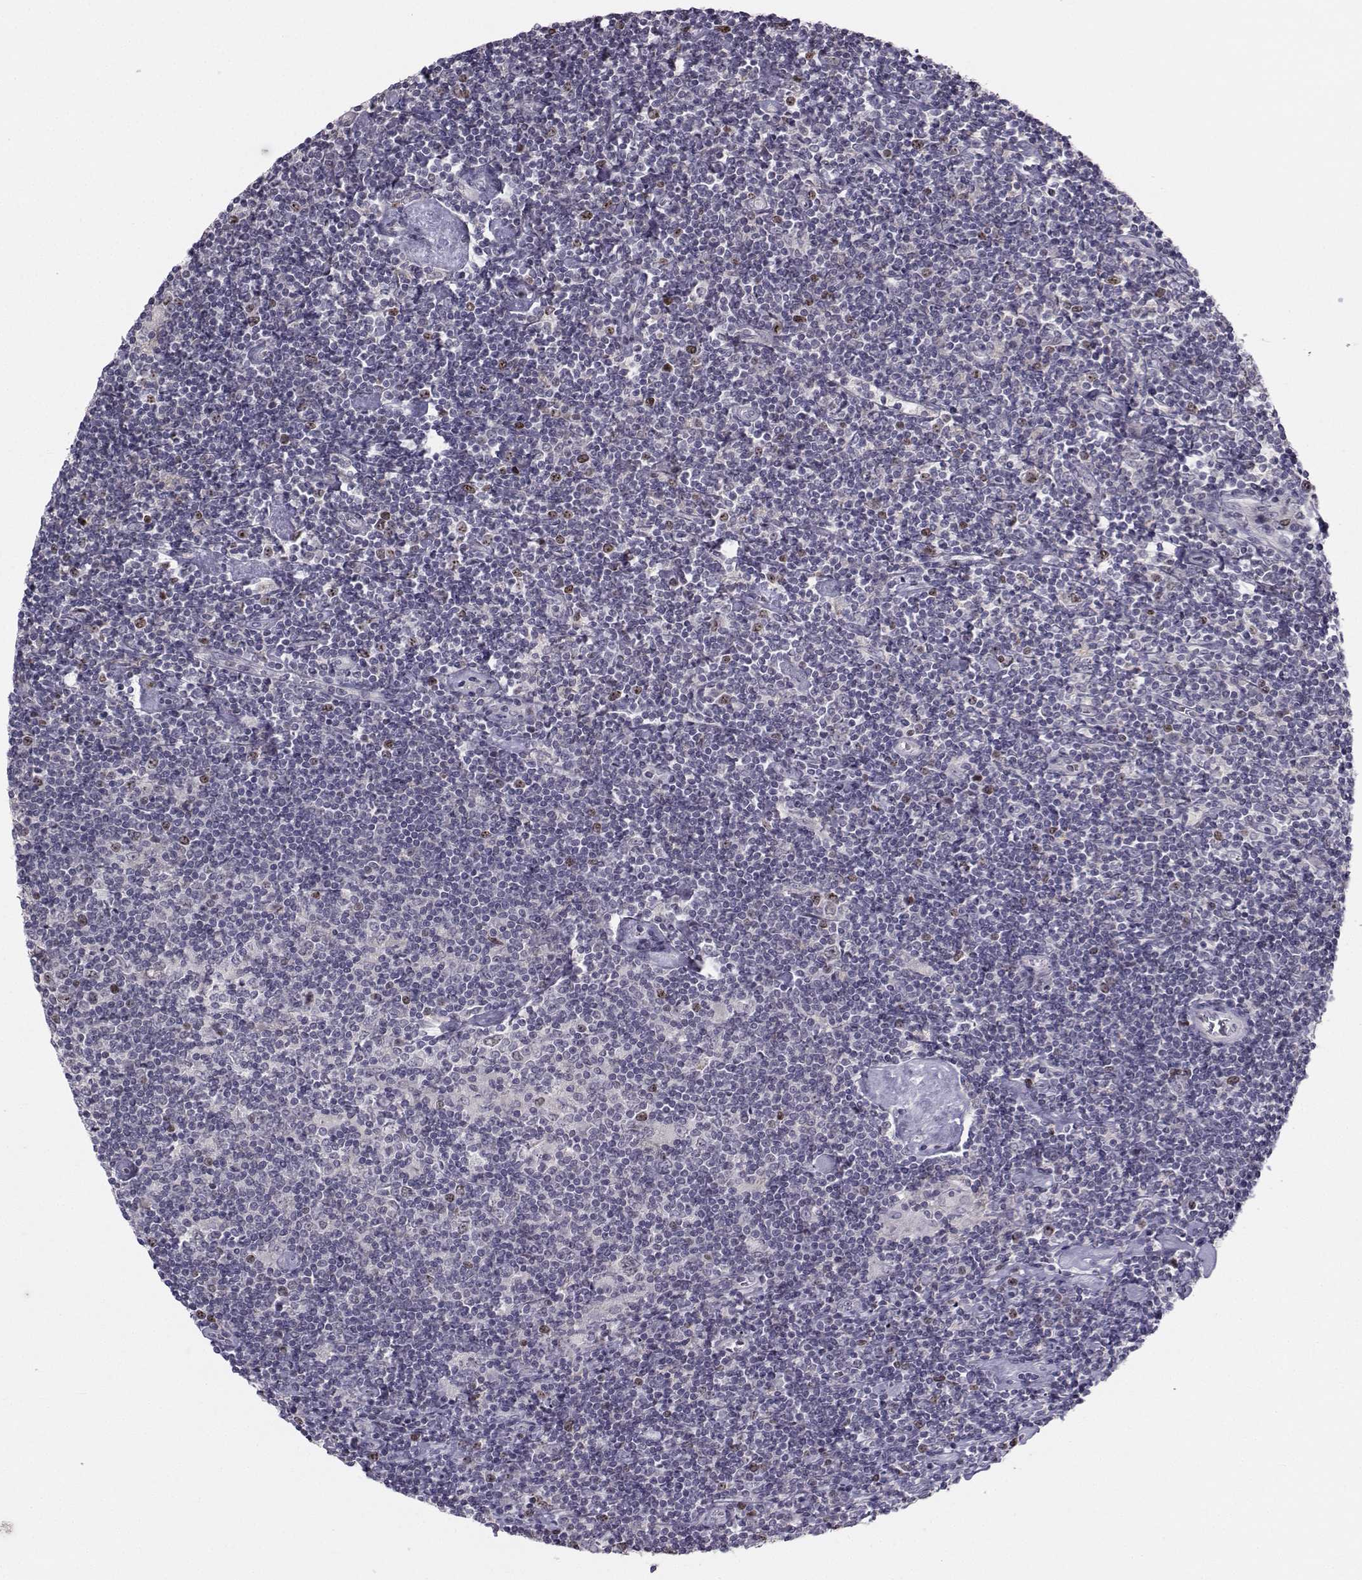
{"staining": {"intensity": "negative", "quantity": "none", "location": "none"}, "tissue": "lymphoma", "cell_type": "Tumor cells", "image_type": "cancer", "snomed": [{"axis": "morphology", "description": "Hodgkin's disease, NOS"}, {"axis": "topography", "description": "Lymph node"}], "caption": "Immunohistochemical staining of Hodgkin's disease exhibits no significant staining in tumor cells.", "gene": "LRP8", "patient": {"sex": "male", "age": 40}}